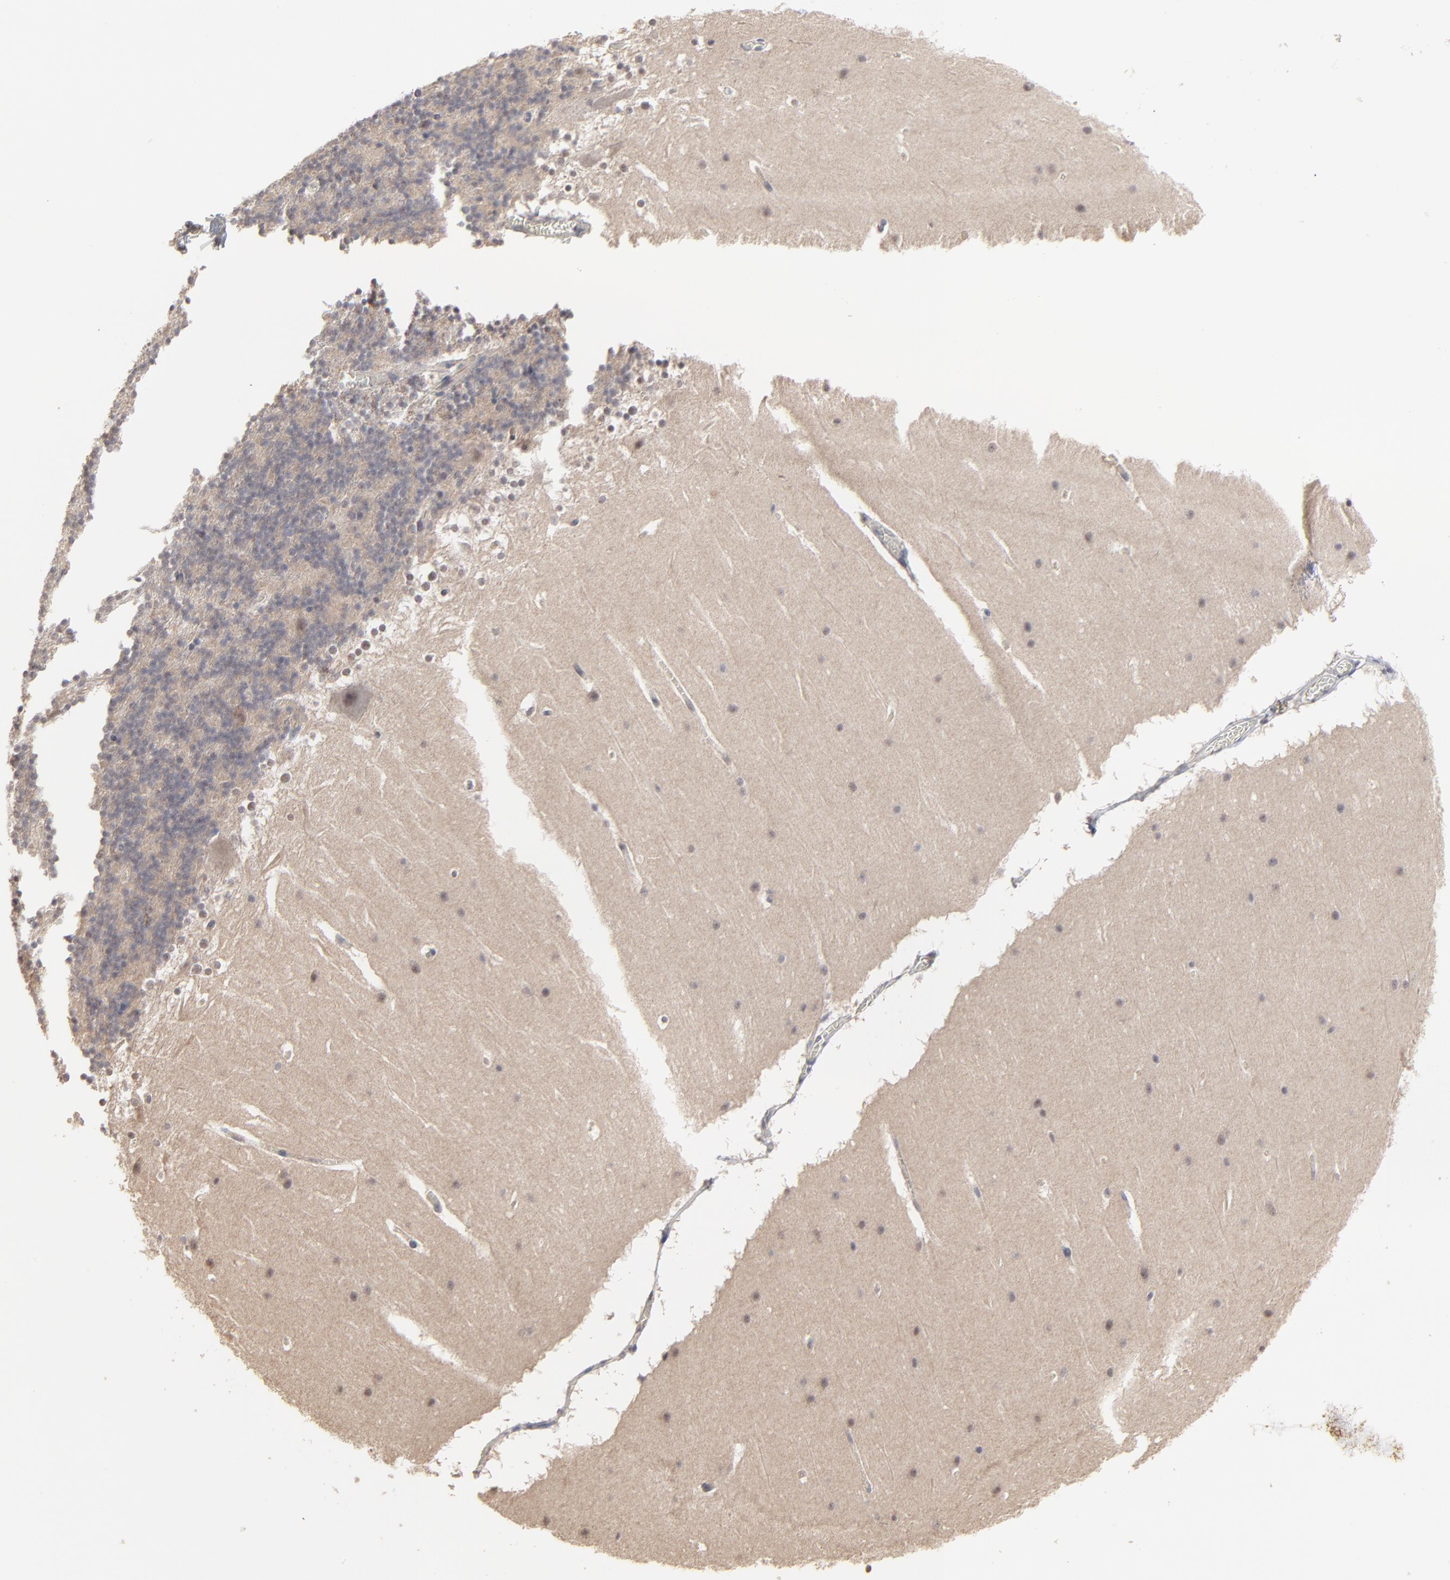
{"staining": {"intensity": "negative", "quantity": "none", "location": "none"}, "tissue": "cerebellum", "cell_type": "Cells in granular layer", "image_type": "normal", "snomed": [{"axis": "morphology", "description": "Normal tissue, NOS"}, {"axis": "topography", "description": "Cerebellum"}], "caption": "Immunohistochemistry (IHC) micrograph of normal cerebellum: human cerebellum stained with DAB reveals no significant protein positivity in cells in granular layer.", "gene": "FAM199X", "patient": {"sex": "female", "age": 19}}